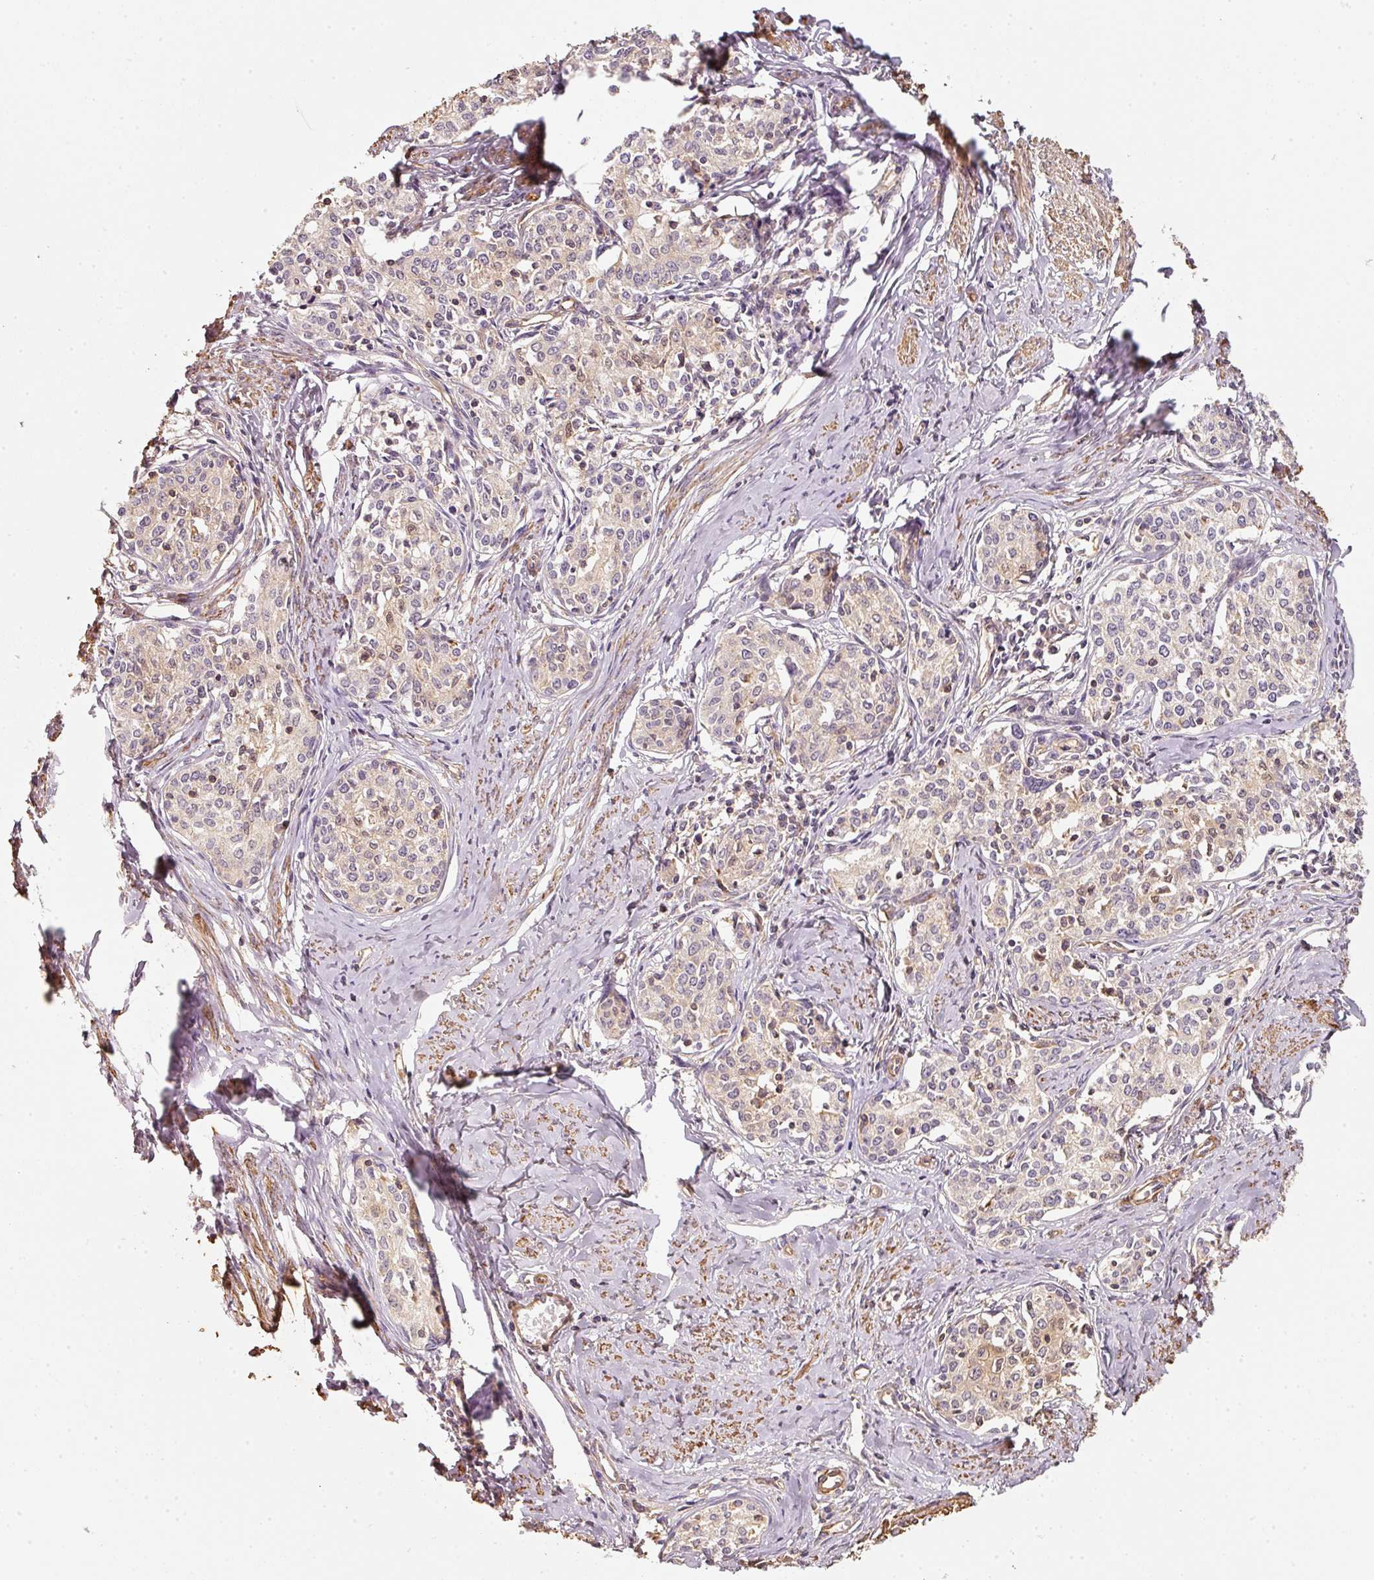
{"staining": {"intensity": "weak", "quantity": "<25%", "location": "cytoplasmic/membranous"}, "tissue": "cervical cancer", "cell_type": "Tumor cells", "image_type": "cancer", "snomed": [{"axis": "morphology", "description": "Squamous cell carcinoma, NOS"}, {"axis": "morphology", "description": "Adenocarcinoma, NOS"}, {"axis": "topography", "description": "Cervix"}], "caption": "Histopathology image shows no protein positivity in tumor cells of cervical cancer tissue.", "gene": "CEP95", "patient": {"sex": "female", "age": 52}}